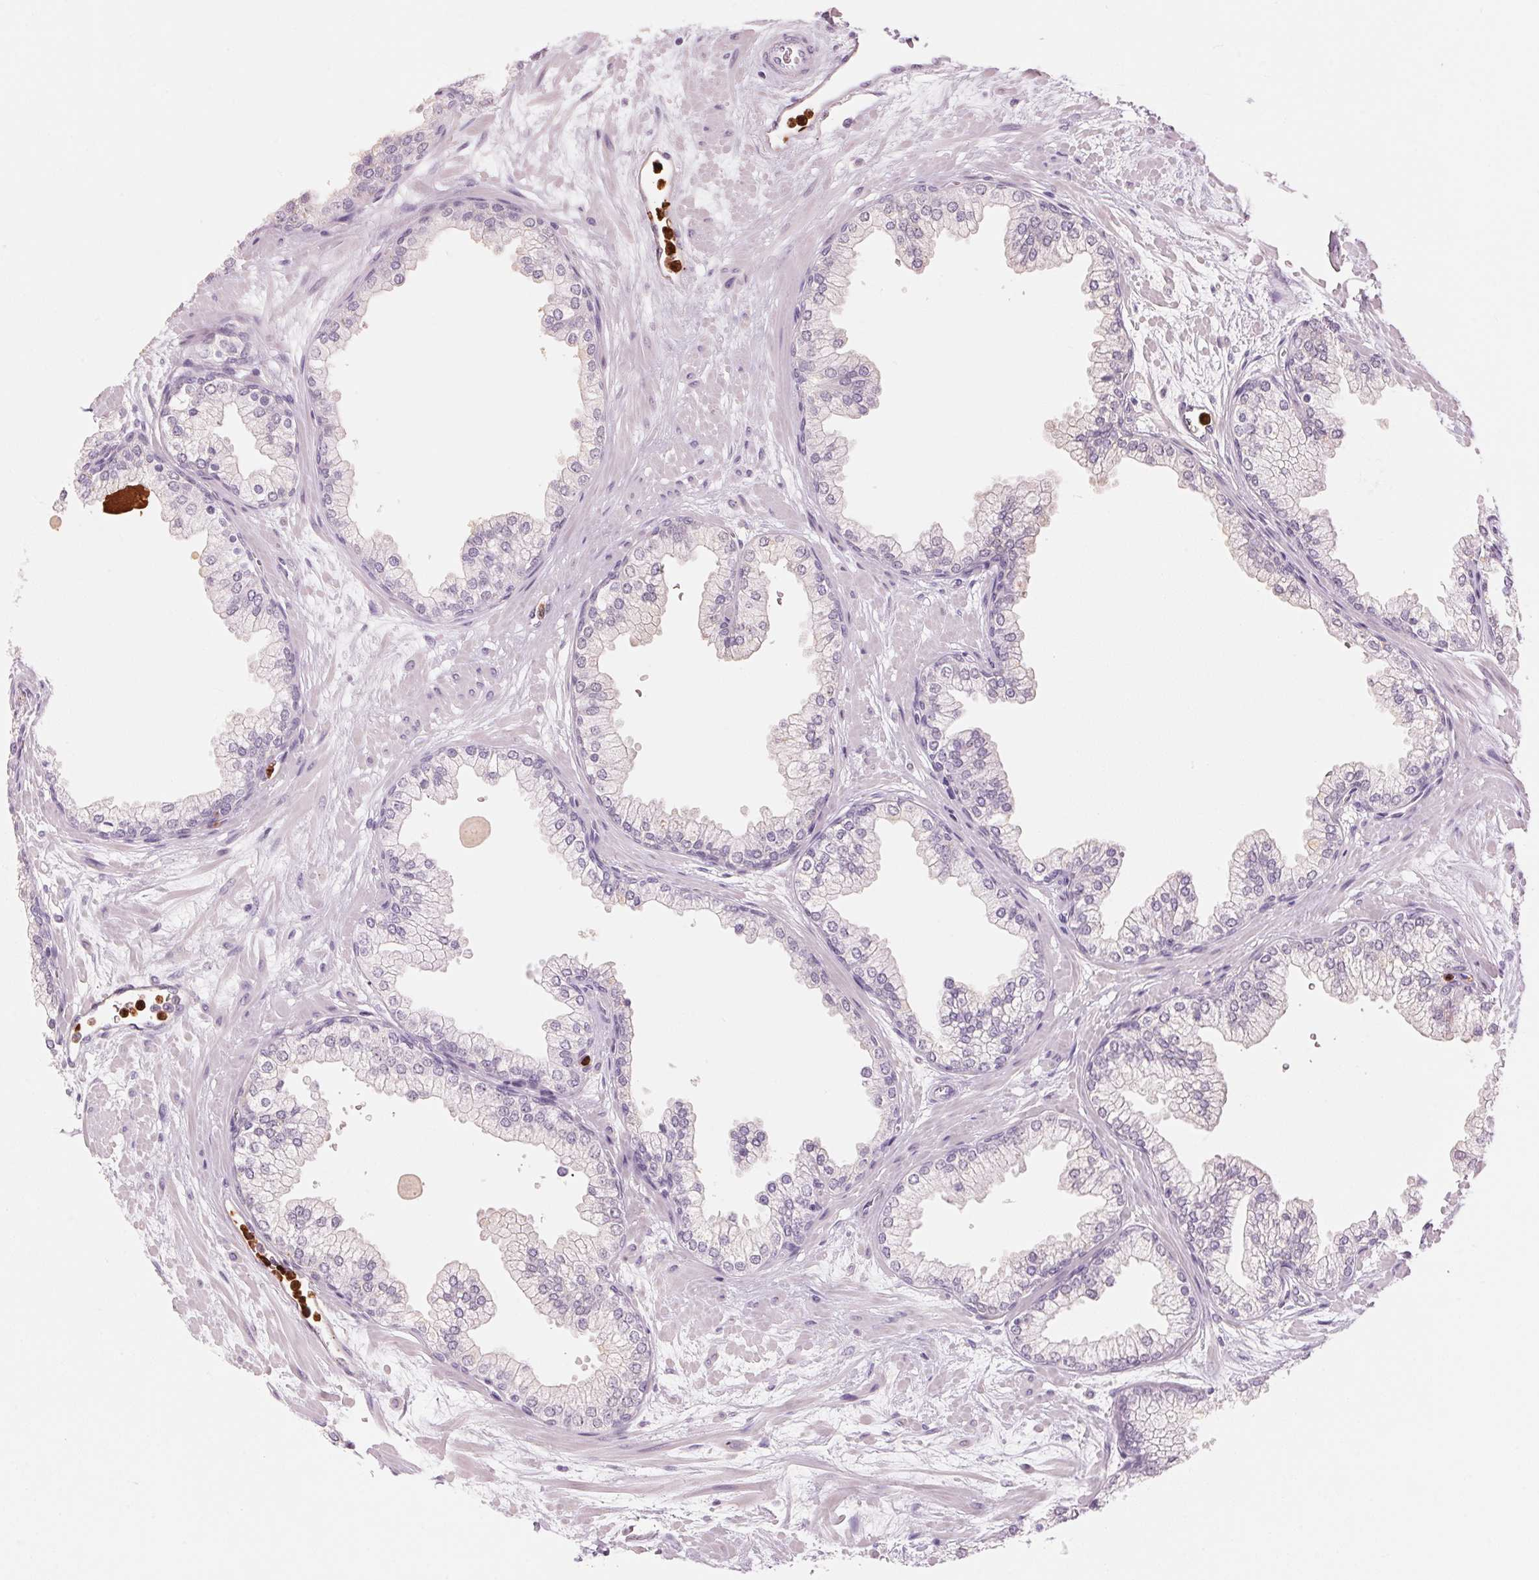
{"staining": {"intensity": "negative", "quantity": "none", "location": "none"}, "tissue": "prostate", "cell_type": "Glandular cells", "image_type": "normal", "snomed": [{"axis": "morphology", "description": "Normal tissue, NOS"}, {"axis": "topography", "description": "Prostate"}, {"axis": "topography", "description": "Peripheral nerve tissue"}], "caption": "IHC histopathology image of normal prostate stained for a protein (brown), which demonstrates no expression in glandular cells.", "gene": "KLK7", "patient": {"sex": "male", "age": 61}}